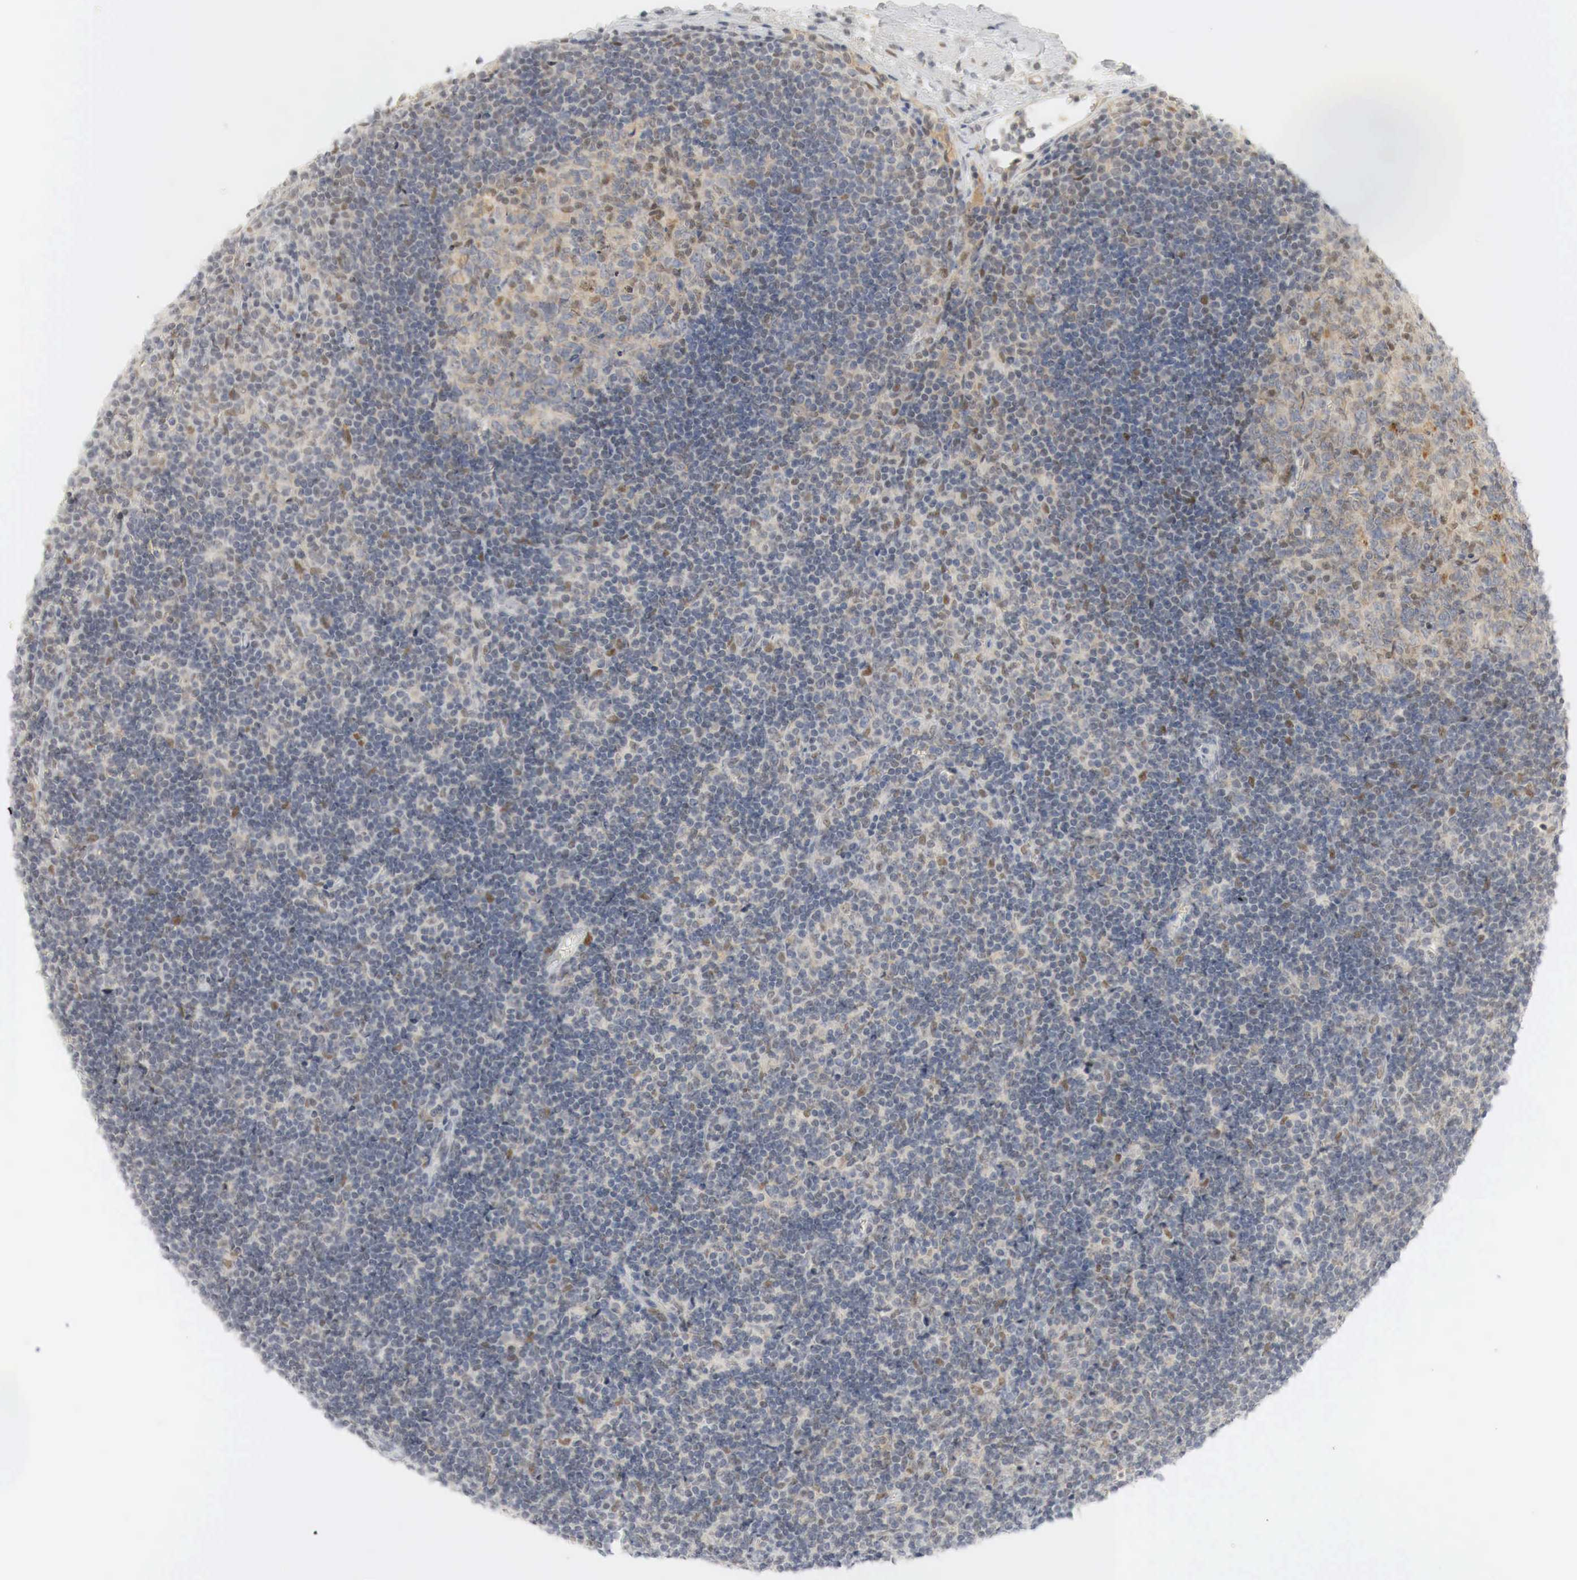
{"staining": {"intensity": "moderate", "quantity": "25%-75%", "location": "cytoplasmic/membranous,nuclear"}, "tissue": "lymph node", "cell_type": "Germinal center cells", "image_type": "normal", "snomed": [{"axis": "morphology", "description": "Normal tissue, NOS"}, {"axis": "topography", "description": "Lymph node"}], "caption": "A brown stain highlights moderate cytoplasmic/membranous,nuclear positivity of a protein in germinal center cells of unremarkable human lymph node. (DAB = brown stain, brightfield microscopy at high magnification).", "gene": "MYC", "patient": {"sex": "female", "age": 53}}